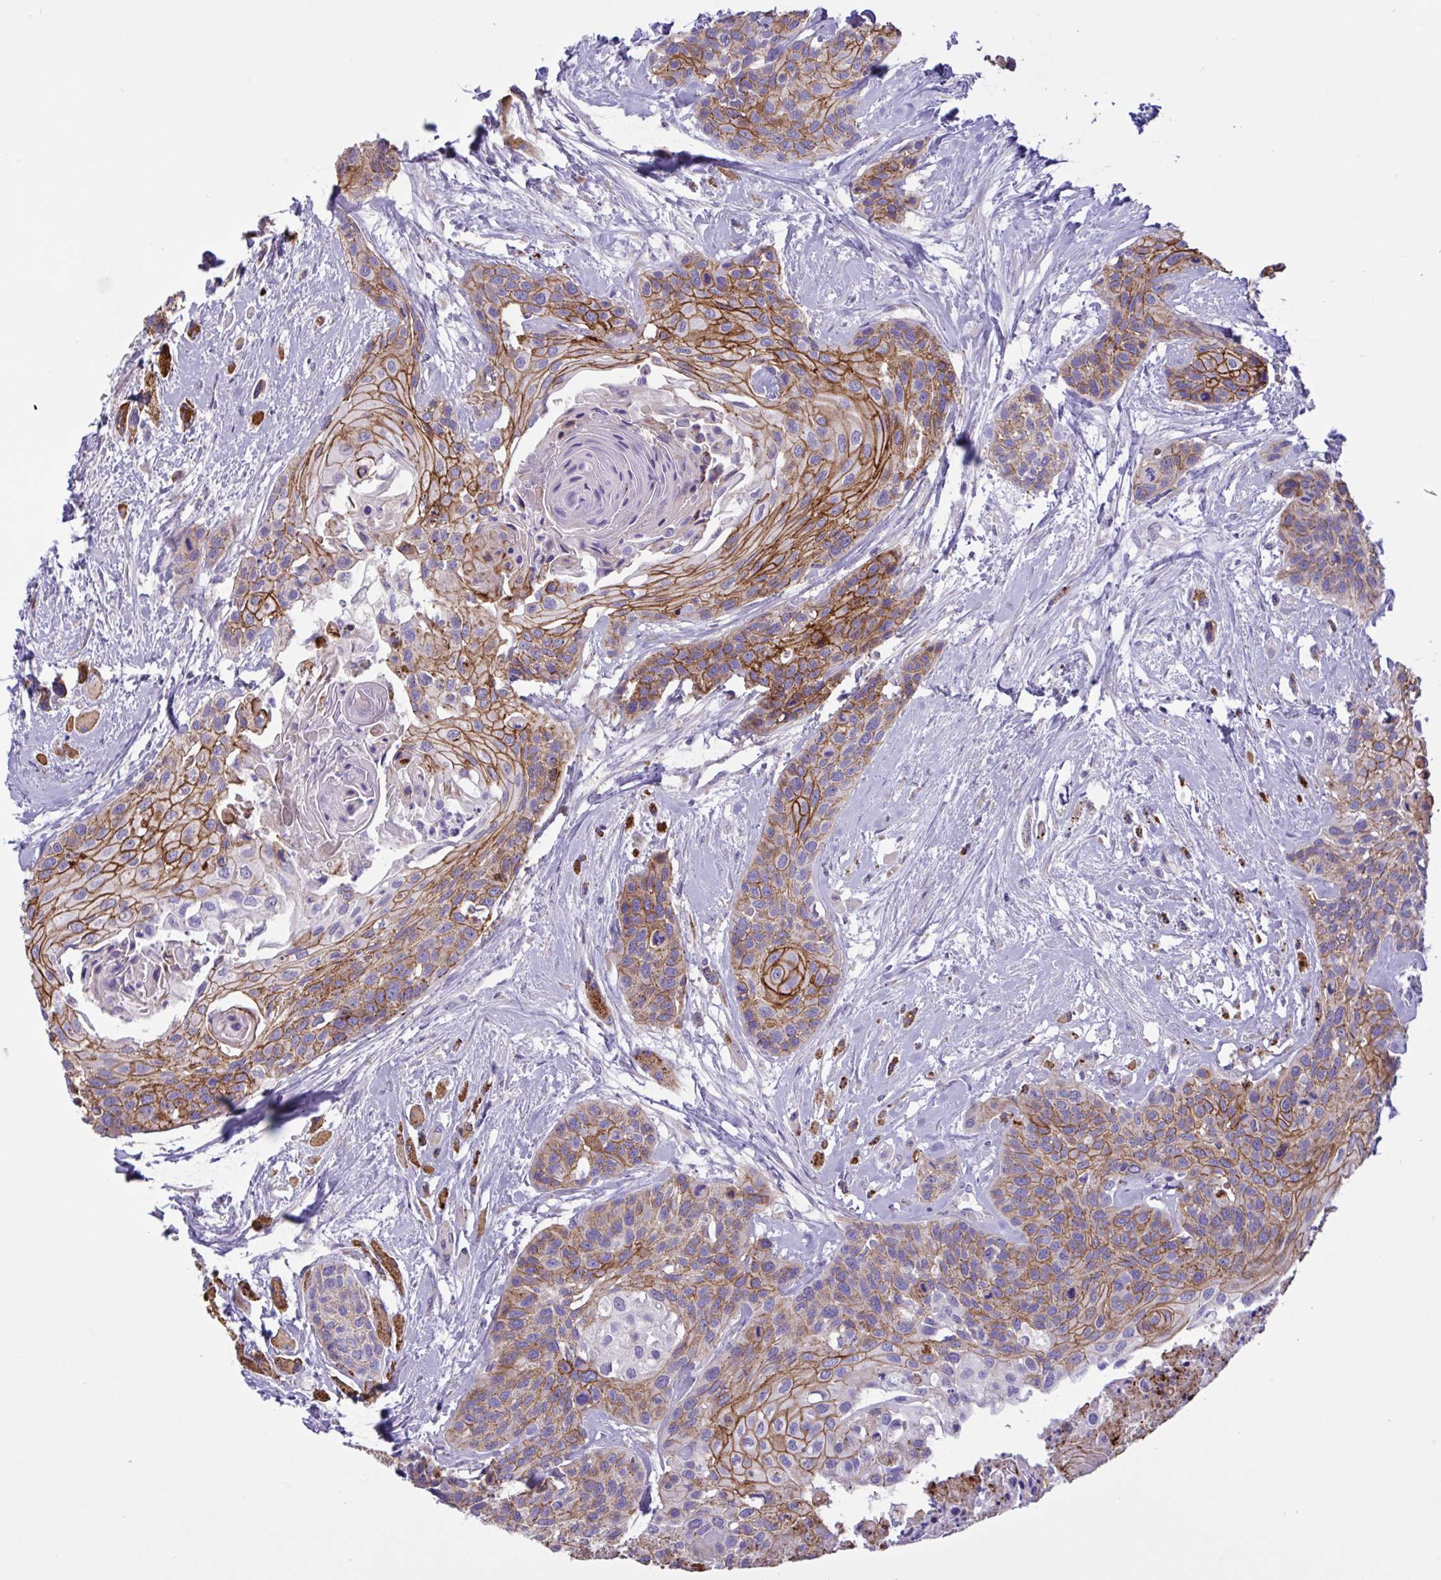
{"staining": {"intensity": "moderate", "quantity": "25%-75%", "location": "cytoplasmic/membranous"}, "tissue": "head and neck cancer", "cell_type": "Tumor cells", "image_type": "cancer", "snomed": [{"axis": "morphology", "description": "Squamous cell carcinoma, NOS"}, {"axis": "topography", "description": "Head-Neck"}], "caption": "A medium amount of moderate cytoplasmic/membranous staining is identified in about 25%-75% of tumor cells in head and neck squamous cell carcinoma tissue.", "gene": "DSC3", "patient": {"sex": "female", "age": 50}}